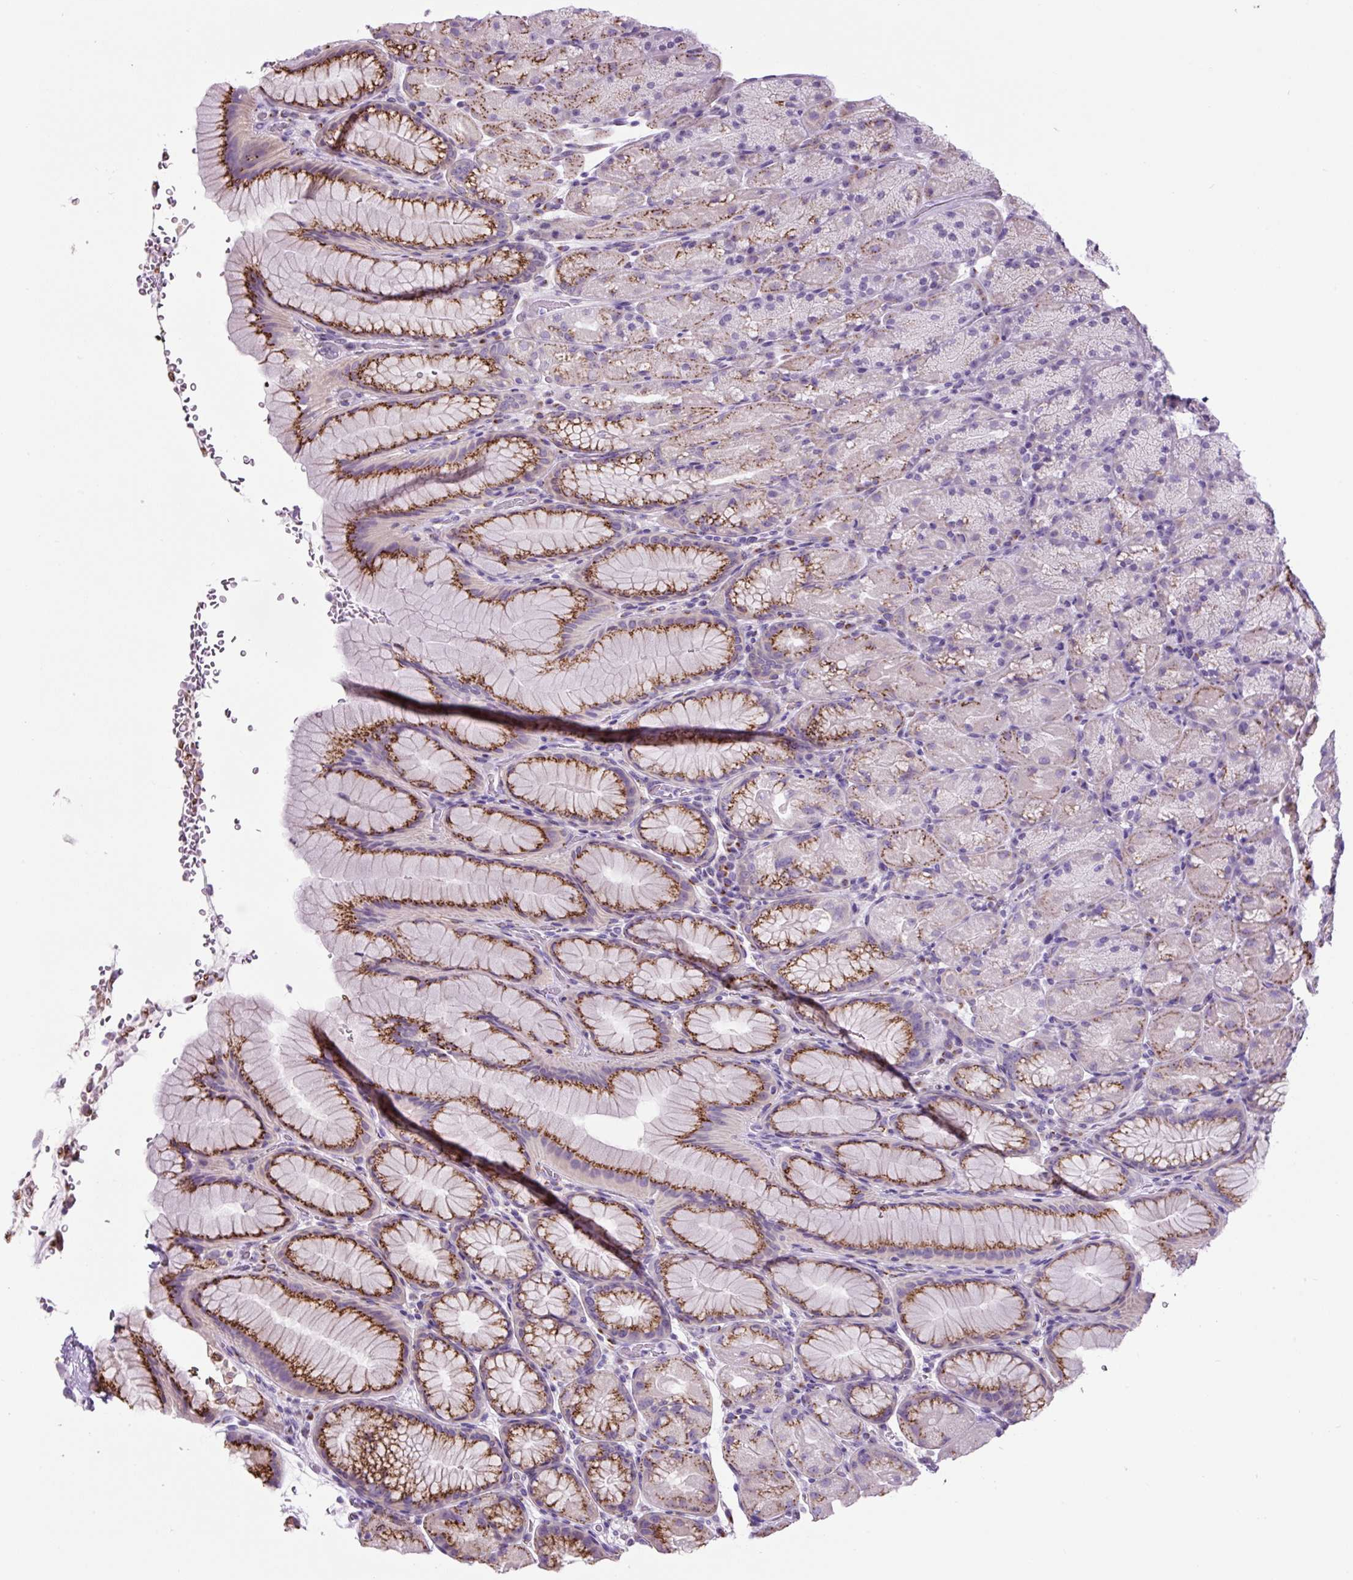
{"staining": {"intensity": "moderate", "quantity": "25%-75%", "location": "cytoplasmic/membranous"}, "tissue": "stomach", "cell_type": "Glandular cells", "image_type": "normal", "snomed": [{"axis": "morphology", "description": "Normal tissue, NOS"}, {"axis": "topography", "description": "Stomach, upper"}, {"axis": "topography", "description": "Stomach, lower"}], "caption": "Brown immunohistochemical staining in normal human stomach displays moderate cytoplasmic/membranous expression in about 25%-75% of glandular cells. The staining is performed using DAB (3,3'-diaminobenzidine) brown chromogen to label protein expression. The nuclei are counter-stained blue using hematoxylin.", "gene": "GORASP1", "patient": {"sex": "male", "age": 67}}